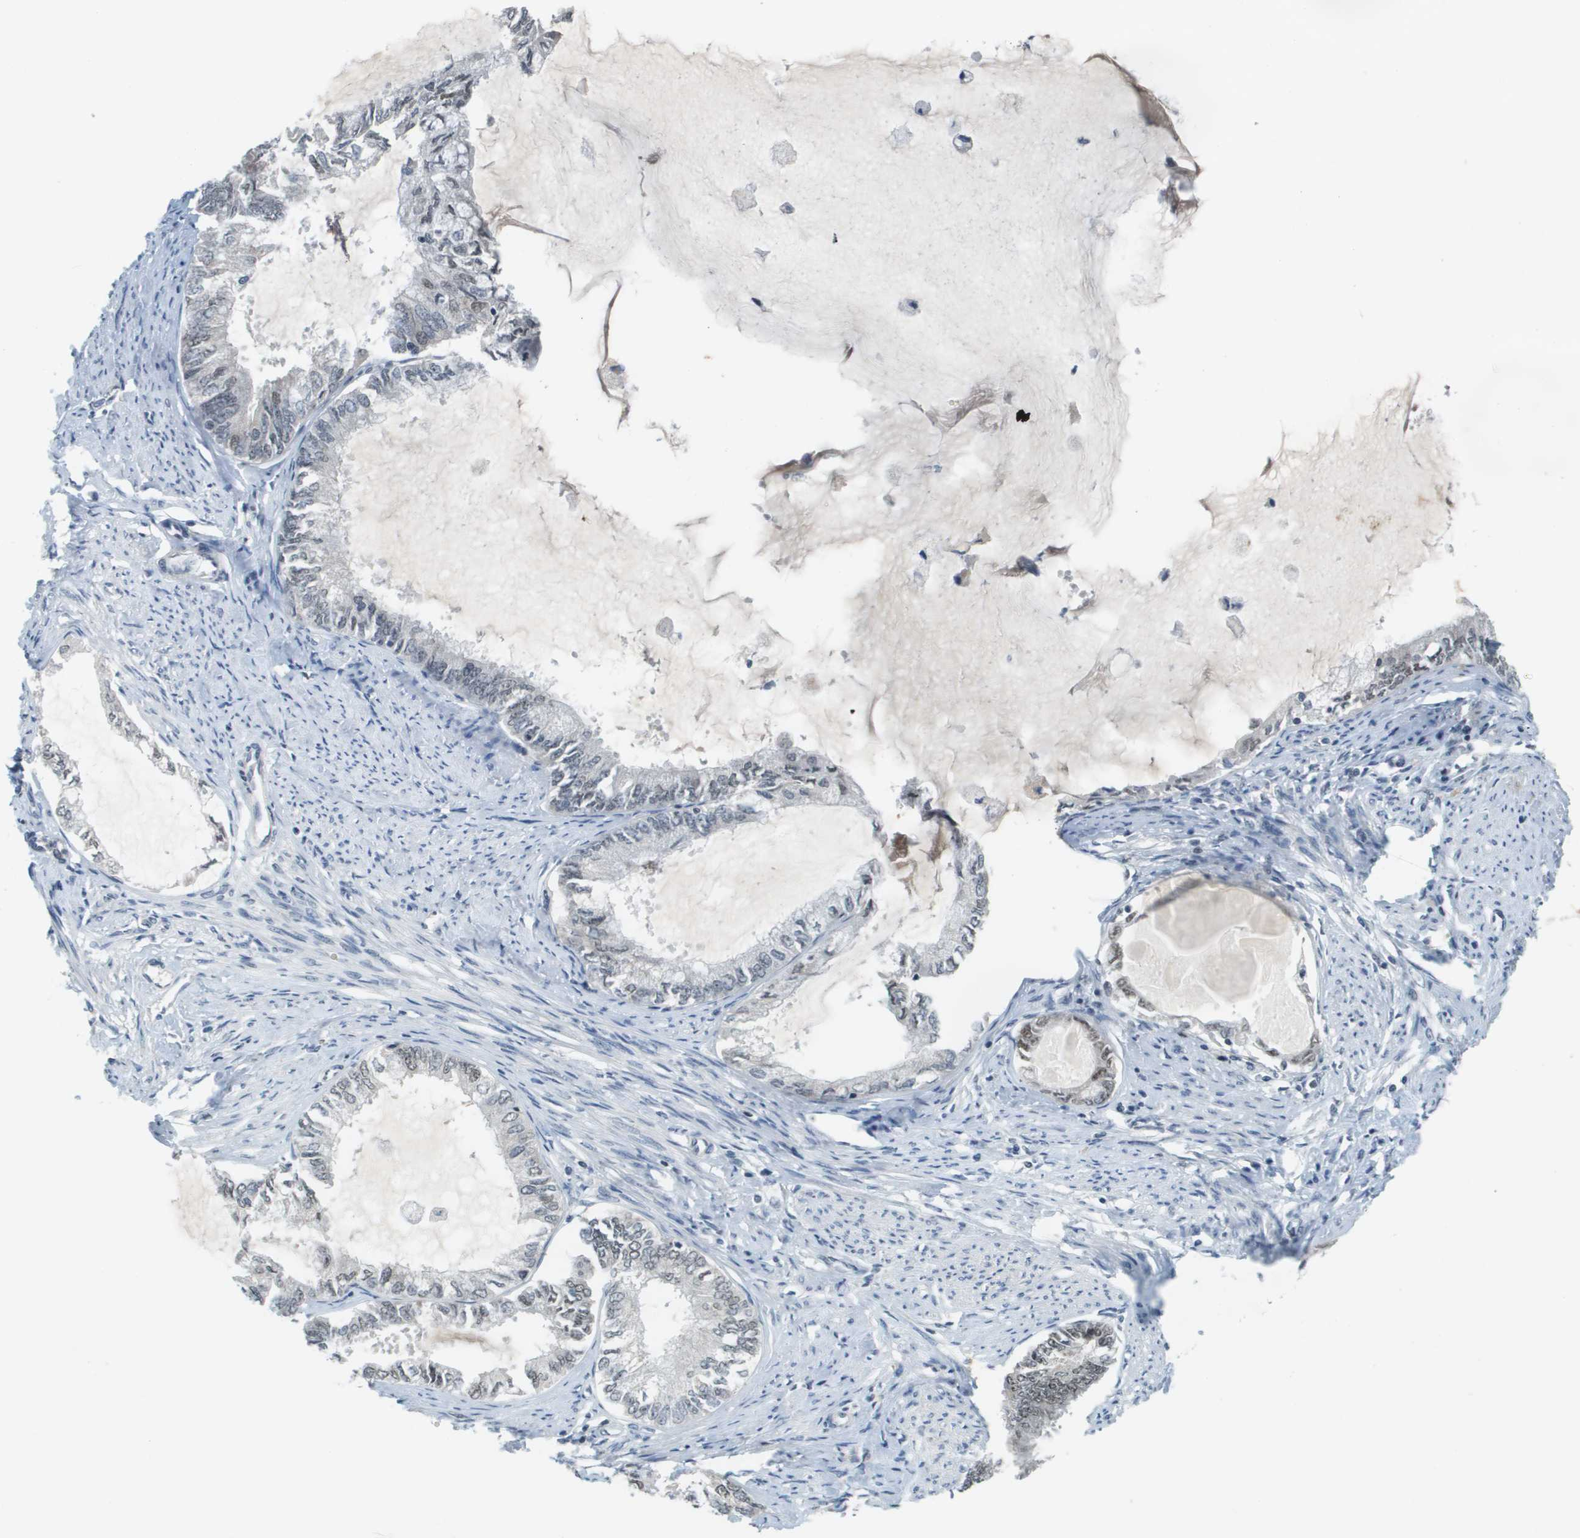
{"staining": {"intensity": "weak", "quantity": "<25%", "location": "nuclear"}, "tissue": "endometrial cancer", "cell_type": "Tumor cells", "image_type": "cancer", "snomed": [{"axis": "morphology", "description": "Adenocarcinoma, NOS"}, {"axis": "topography", "description": "Endometrium"}], "caption": "The IHC micrograph has no significant expression in tumor cells of endometrial adenocarcinoma tissue.", "gene": "CBX5", "patient": {"sex": "female", "age": 86}}